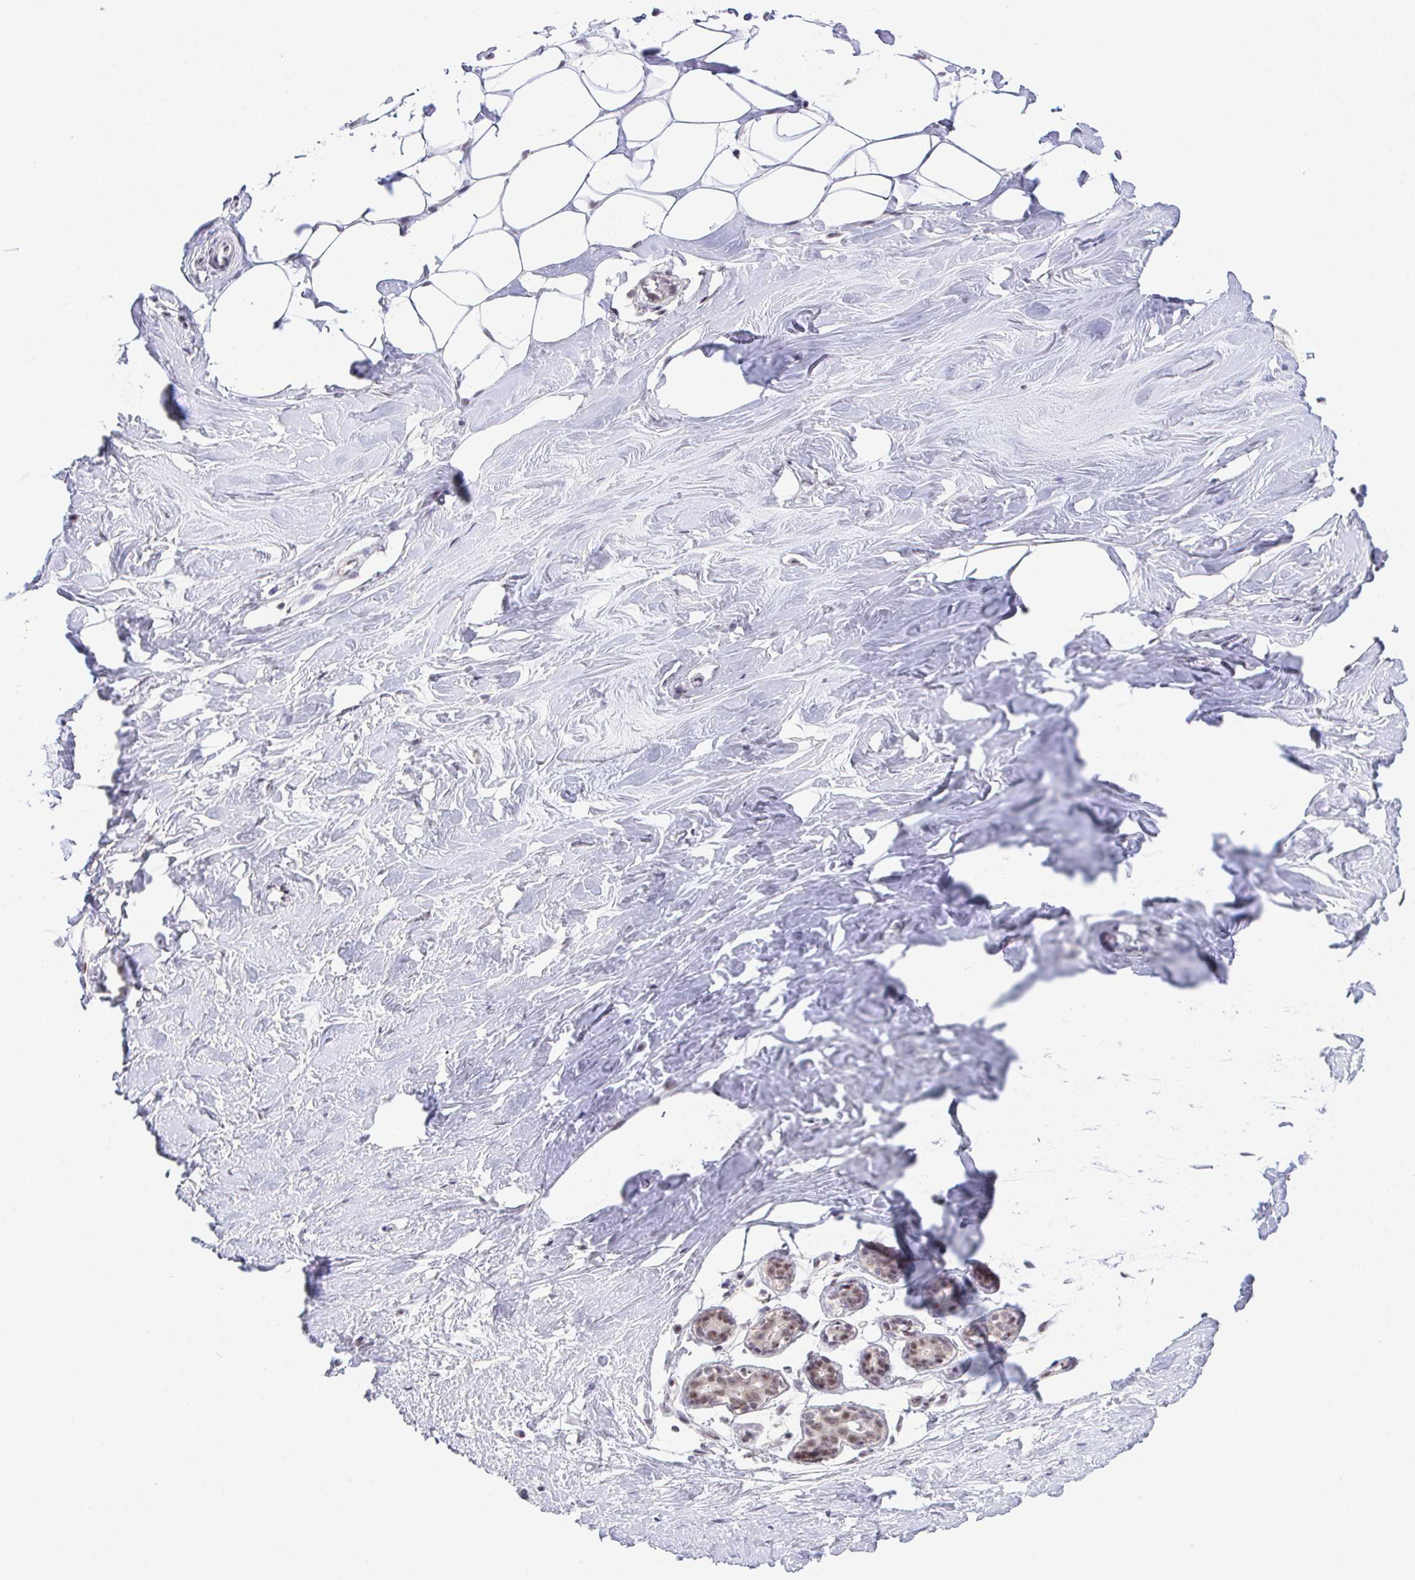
{"staining": {"intensity": "negative", "quantity": "none", "location": "none"}, "tissue": "breast", "cell_type": "Adipocytes", "image_type": "normal", "snomed": [{"axis": "morphology", "description": "Normal tissue, NOS"}, {"axis": "topography", "description": "Breast"}], "caption": "The IHC image has no significant staining in adipocytes of breast.", "gene": "OR6K3", "patient": {"sex": "female", "age": 27}}